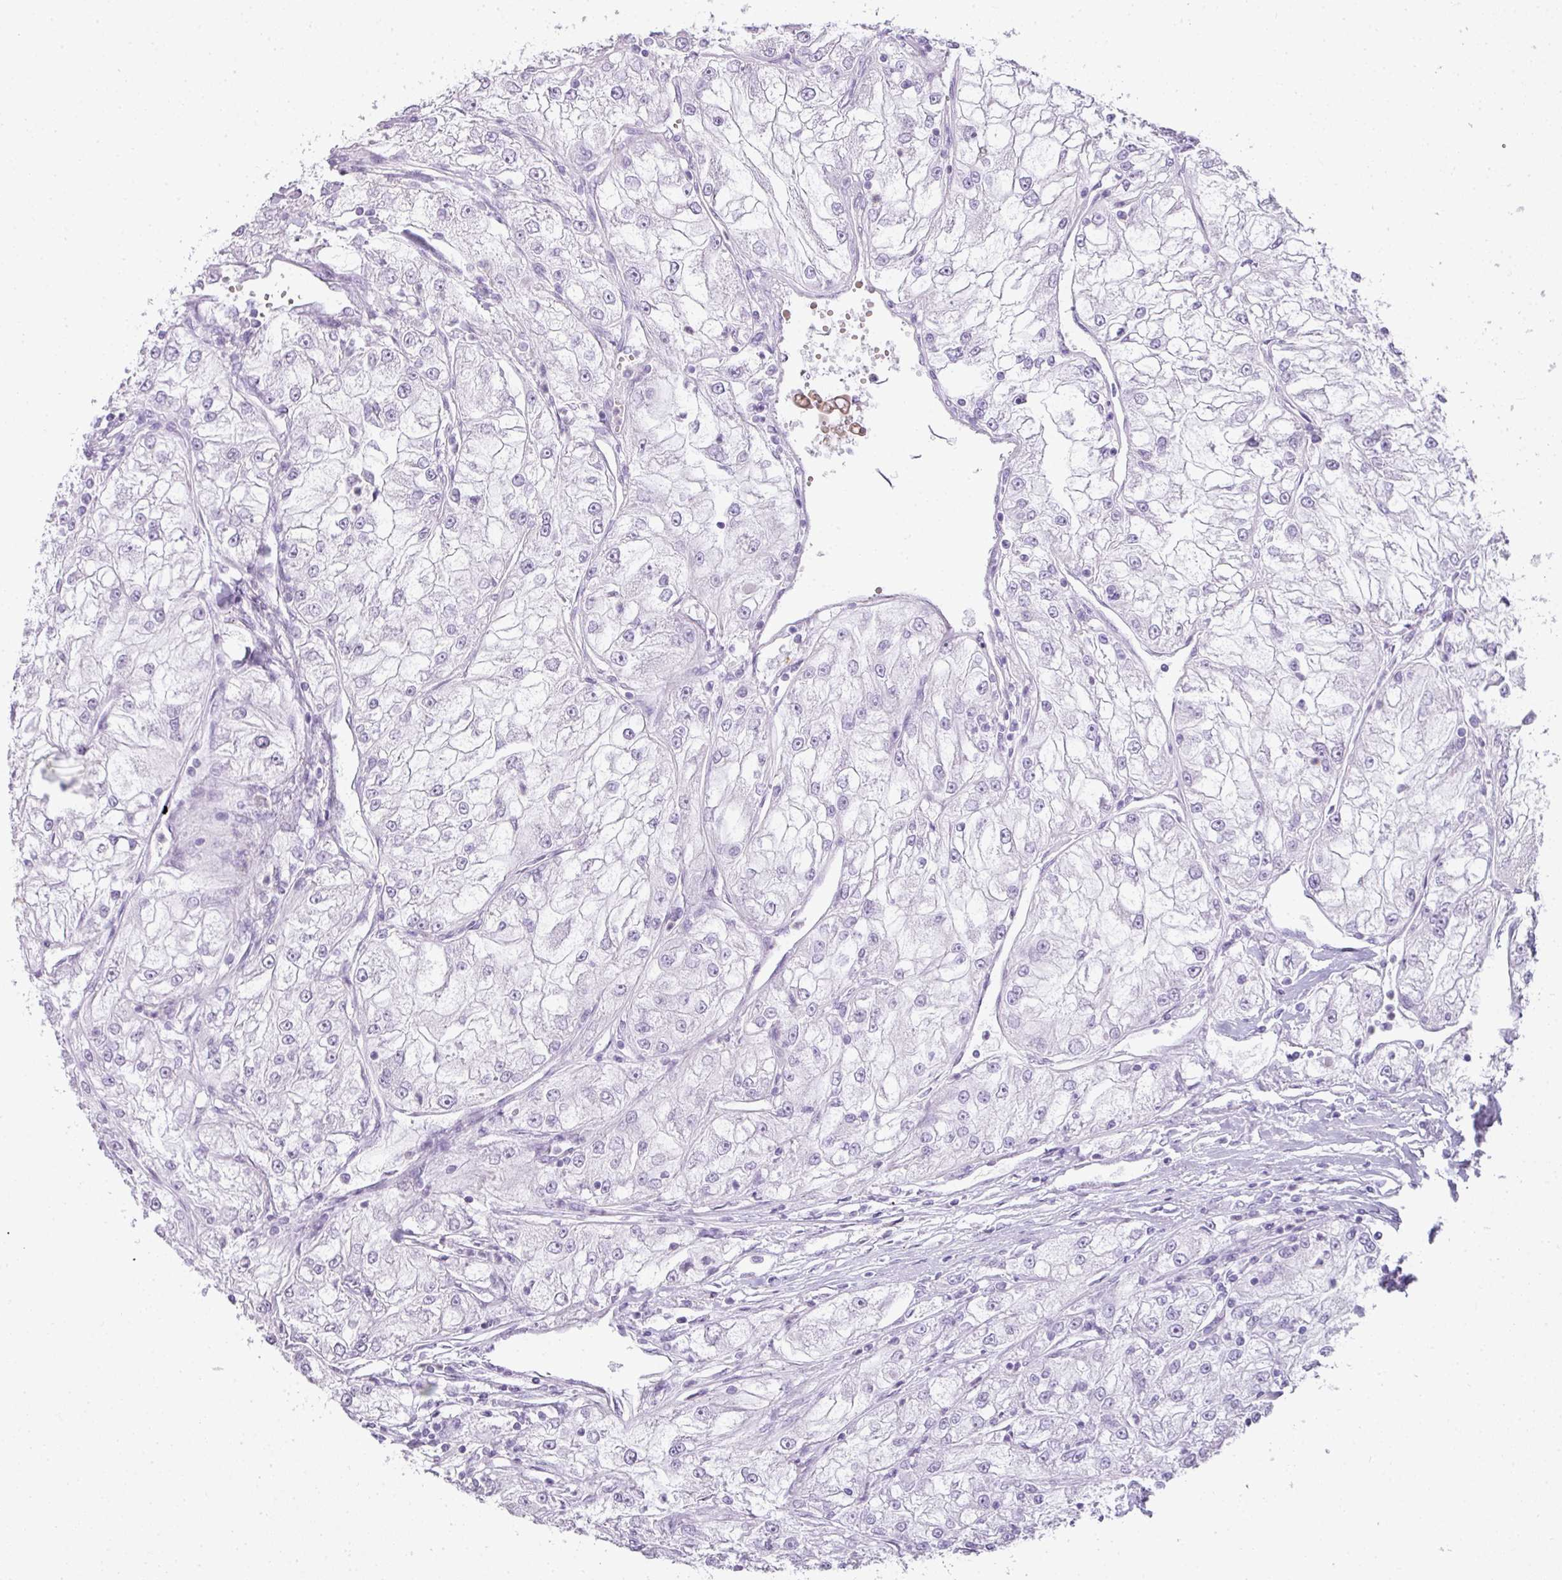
{"staining": {"intensity": "negative", "quantity": "none", "location": "none"}, "tissue": "renal cancer", "cell_type": "Tumor cells", "image_type": "cancer", "snomed": [{"axis": "morphology", "description": "Adenocarcinoma, NOS"}, {"axis": "topography", "description": "Kidney"}], "caption": "Tumor cells are negative for brown protein staining in renal cancer.", "gene": "RBMY1F", "patient": {"sex": "female", "age": 72}}